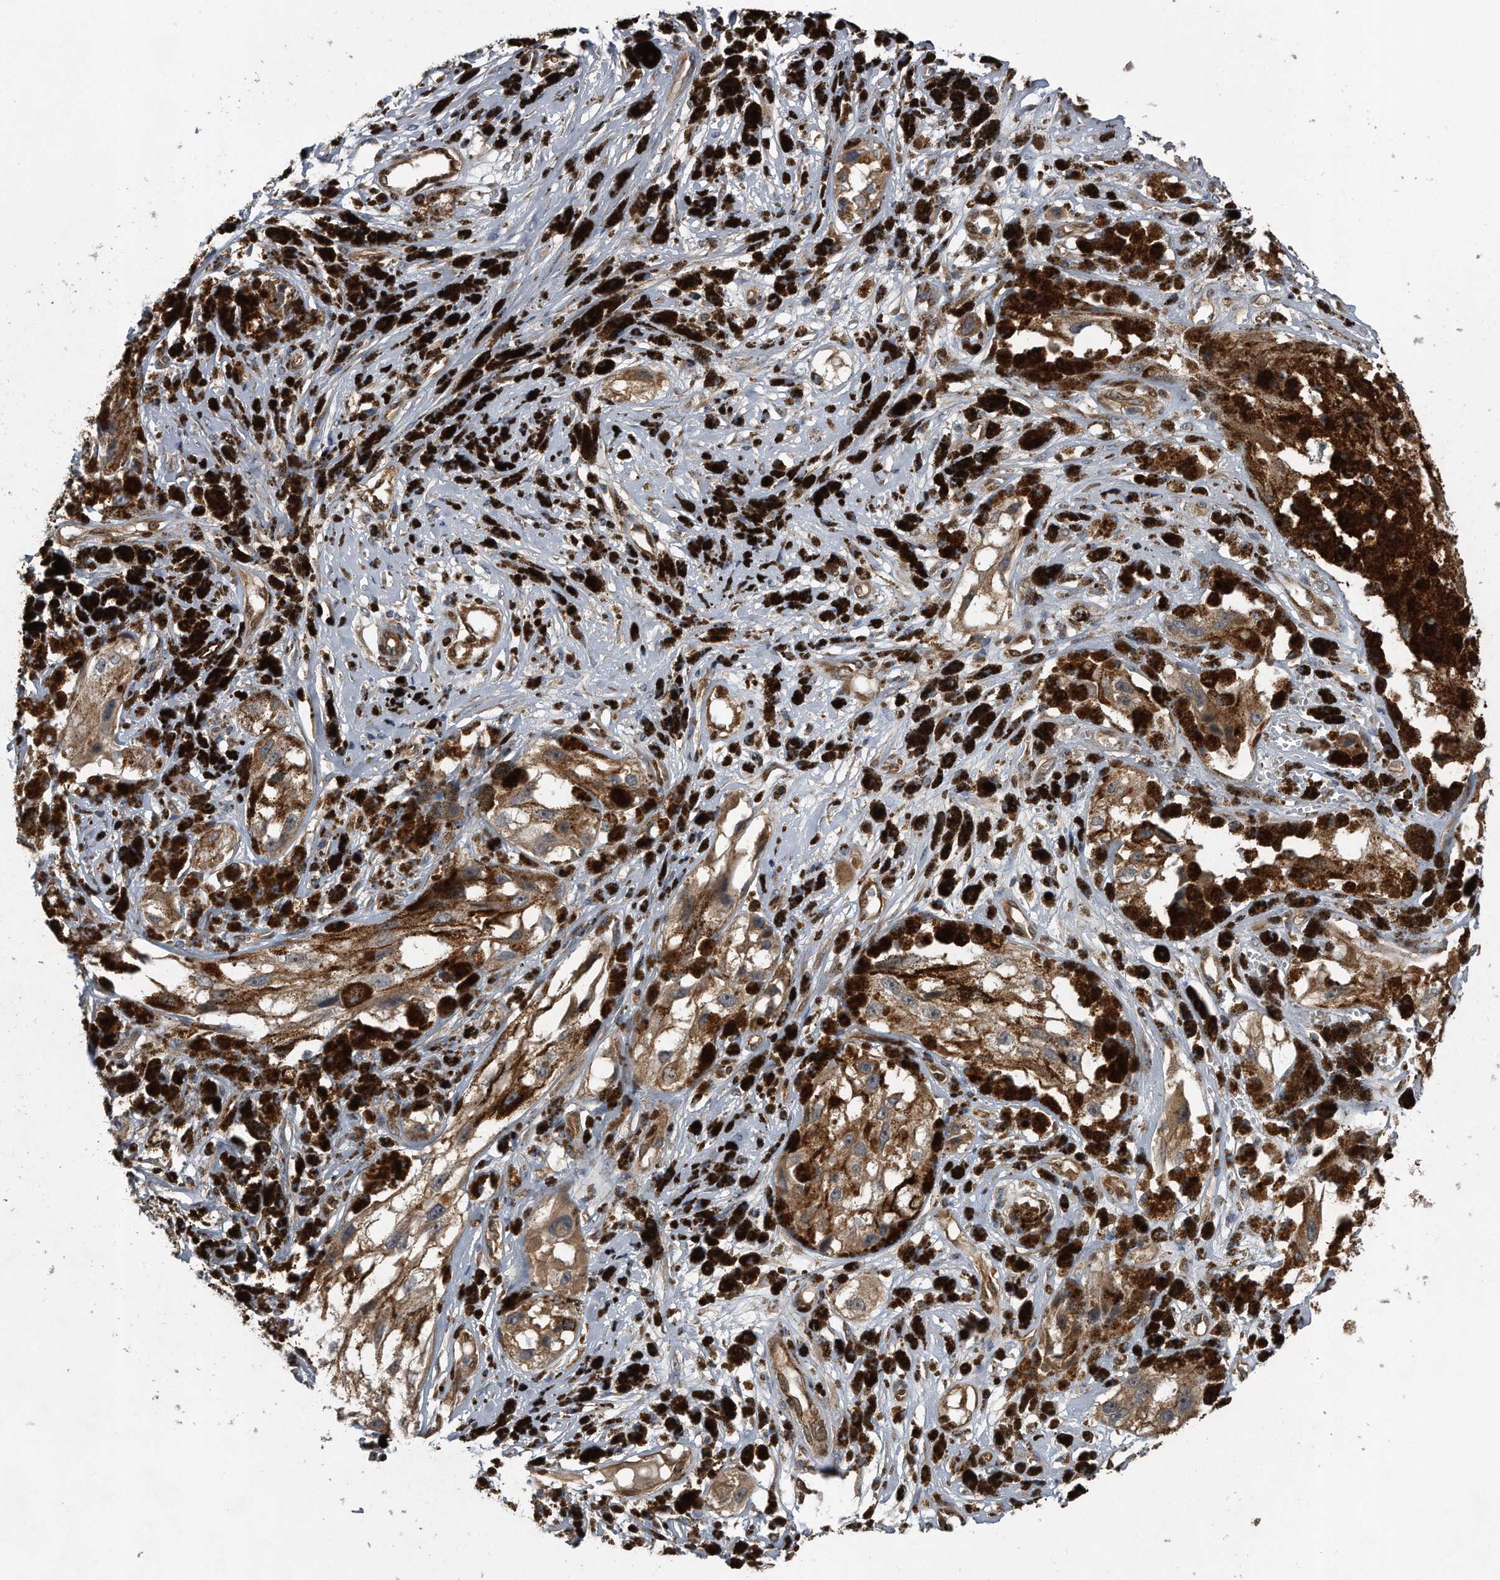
{"staining": {"intensity": "weak", "quantity": ">75%", "location": "cytoplasmic/membranous"}, "tissue": "melanoma", "cell_type": "Tumor cells", "image_type": "cancer", "snomed": [{"axis": "morphology", "description": "Malignant melanoma, NOS"}, {"axis": "topography", "description": "Skin"}], "caption": "Immunohistochemical staining of melanoma shows weak cytoplasmic/membranous protein staining in about >75% of tumor cells.", "gene": "ZNF79", "patient": {"sex": "male", "age": 88}}